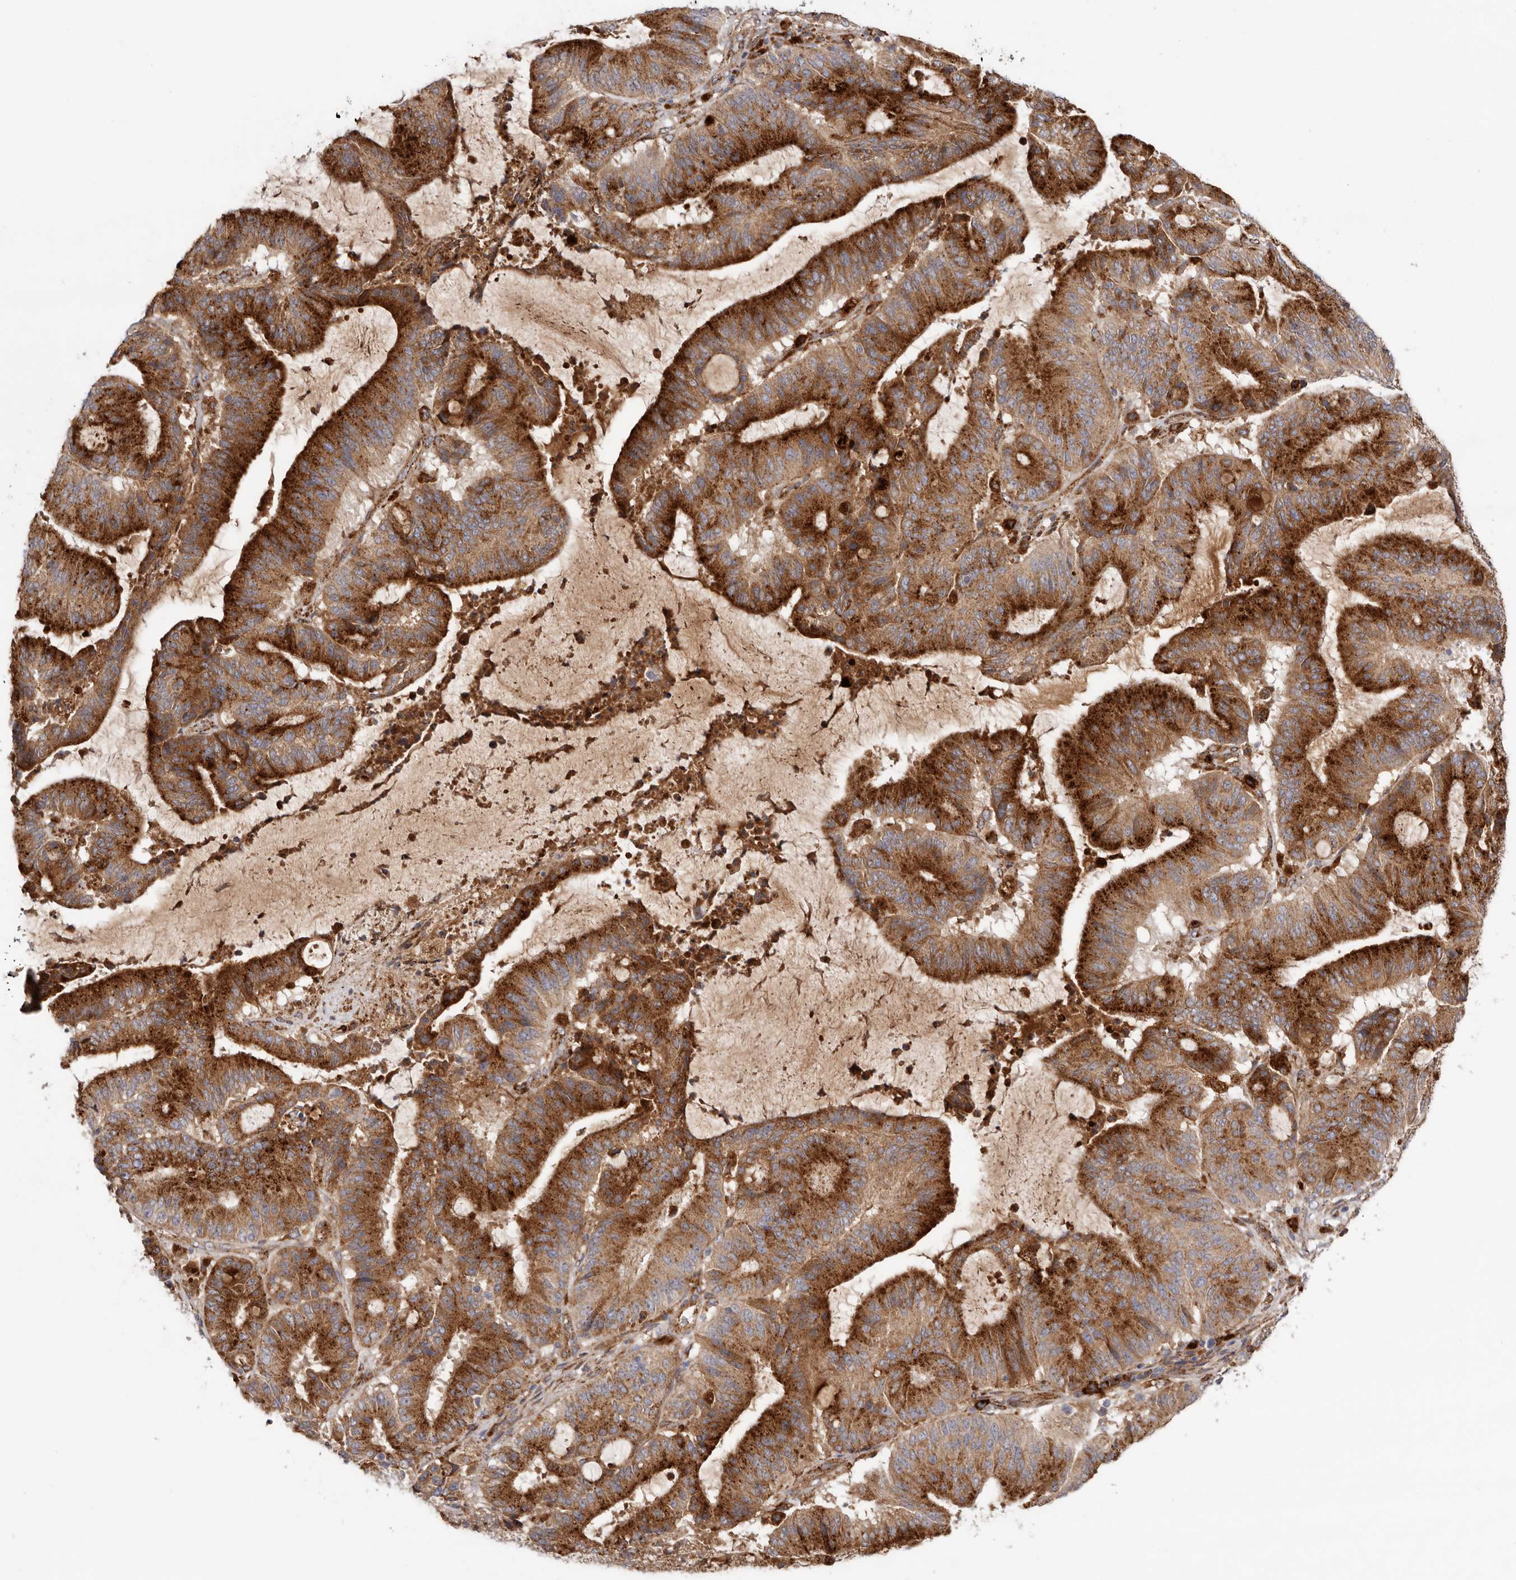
{"staining": {"intensity": "strong", "quantity": ">75%", "location": "cytoplasmic/membranous"}, "tissue": "liver cancer", "cell_type": "Tumor cells", "image_type": "cancer", "snomed": [{"axis": "morphology", "description": "Normal tissue, NOS"}, {"axis": "morphology", "description": "Cholangiocarcinoma"}, {"axis": "topography", "description": "Liver"}, {"axis": "topography", "description": "Peripheral nerve tissue"}], "caption": "Protein expression analysis of cholangiocarcinoma (liver) reveals strong cytoplasmic/membranous staining in approximately >75% of tumor cells.", "gene": "GRN", "patient": {"sex": "female", "age": 73}}